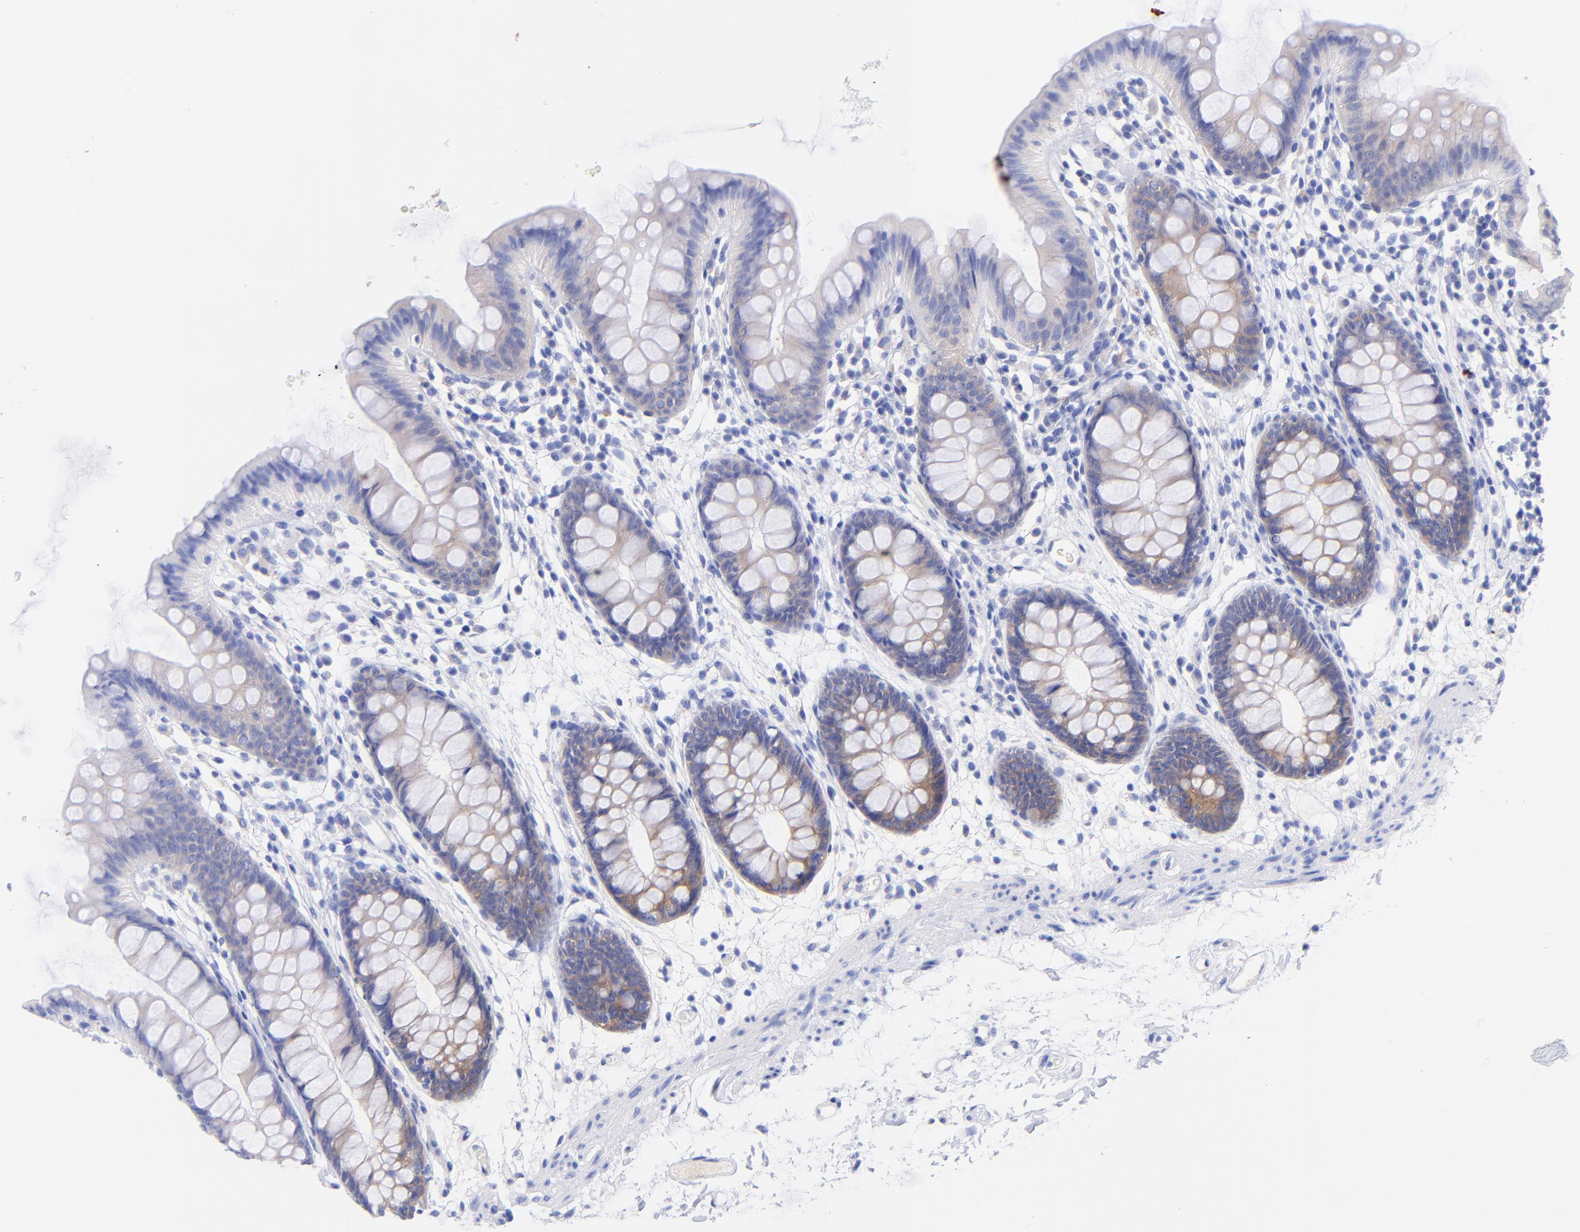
{"staining": {"intensity": "negative", "quantity": "none", "location": "none"}, "tissue": "colon", "cell_type": "Endothelial cells", "image_type": "normal", "snomed": [{"axis": "morphology", "description": "Normal tissue, NOS"}, {"axis": "topography", "description": "Smooth muscle"}, {"axis": "topography", "description": "Colon"}], "caption": "Immunohistochemical staining of benign human colon shows no significant staining in endothelial cells.", "gene": "GPHN", "patient": {"sex": "male", "age": 67}}